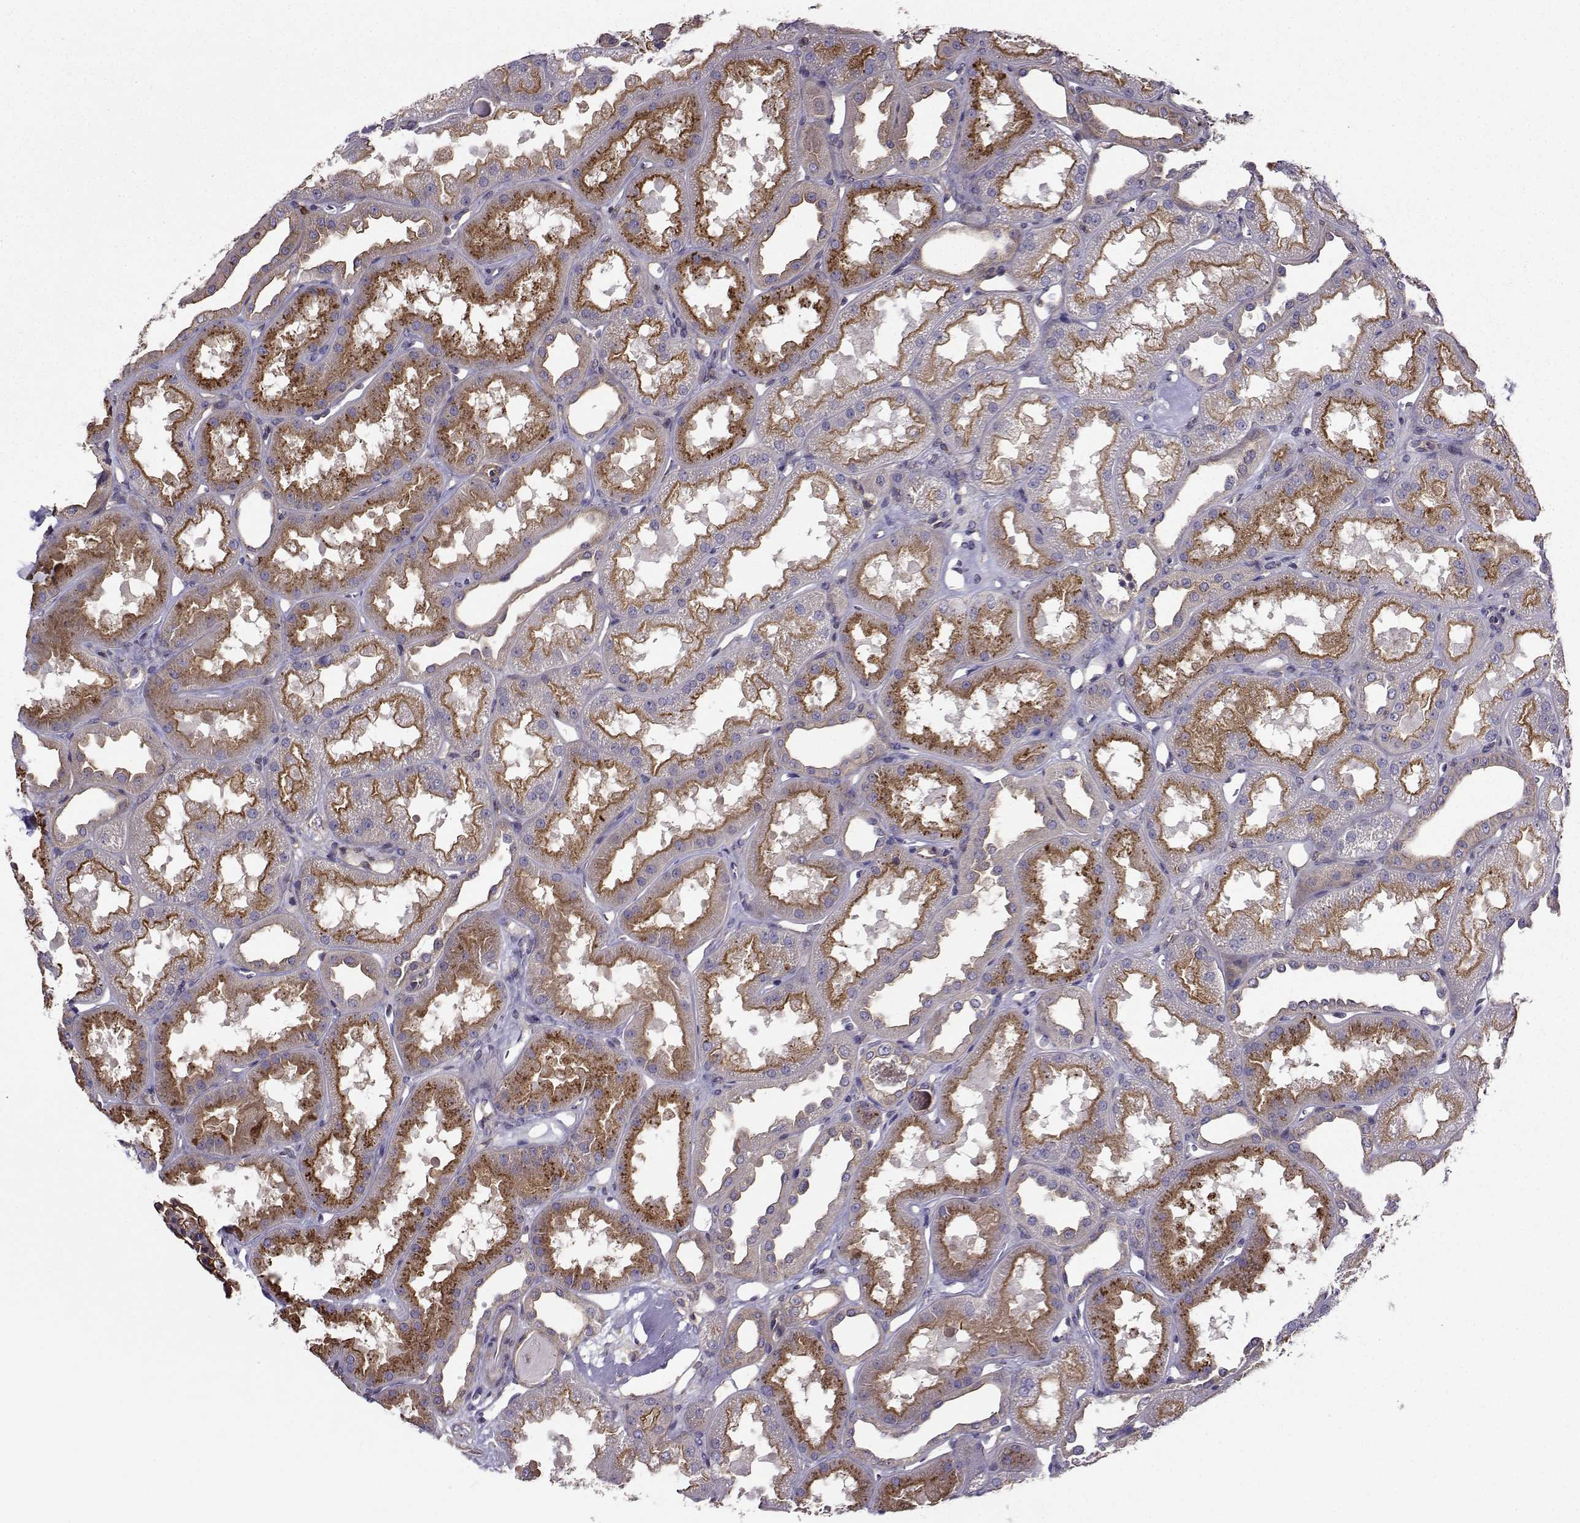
{"staining": {"intensity": "moderate", "quantity": ">75%", "location": "cytoplasmic/membranous"}, "tissue": "kidney", "cell_type": "Cells in glomeruli", "image_type": "normal", "snomed": [{"axis": "morphology", "description": "Normal tissue, NOS"}, {"axis": "topography", "description": "Kidney"}], "caption": "Immunohistochemical staining of unremarkable human kidney displays >75% levels of moderate cytoplasmic/membranous protein staining in about >75% of cells in glomeruli. The protein is shown in brown color, while the nuclei are stained blue.", "gene": "ITGB8", "patient": {"sex": "male", "age": 61}}